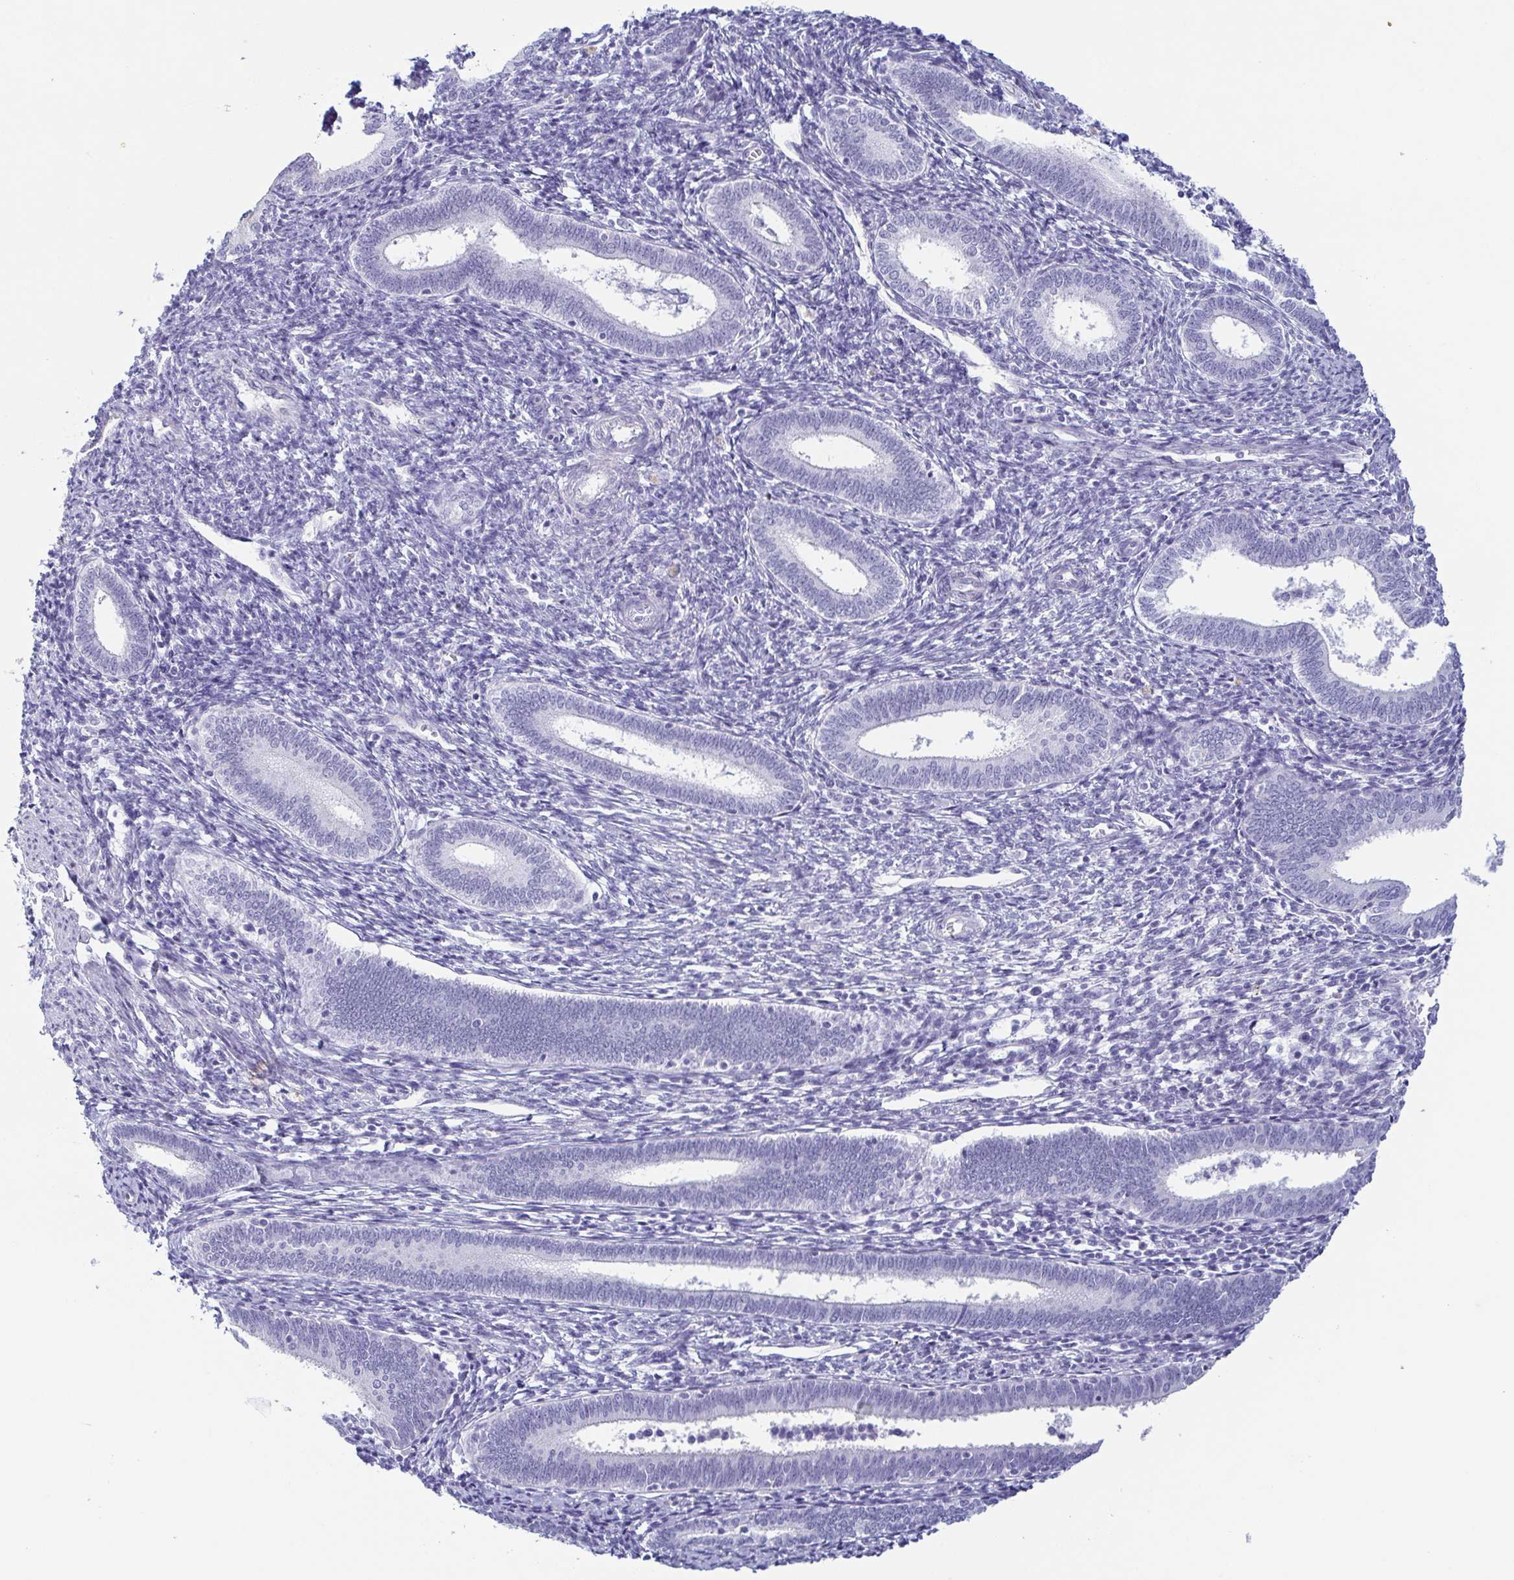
{"staining": {"intensity": "negative", "quantity": "none", "location": "none"}, "tissue": "endometrium", "cell_type": "Cells in endometrial stroma", "image_type": "normal", "snomed": [{"axis": "morphology", "description": "Normal tissue, NOS"}, {"axis": "topography", "description": "Endometrium"}], "caption": "The image shows no significant positivity in cells in endometrial stroma of endometrium. The staining was performed using DAB (3,3'-diaminobenzidine) to visualize the protein expression in brown, while the nuclei were stained in blue with hematoxylin (Magnification: 20x).", "gene": "ENSG00000275778", "patient": {"sex": "female", "age": 41}}